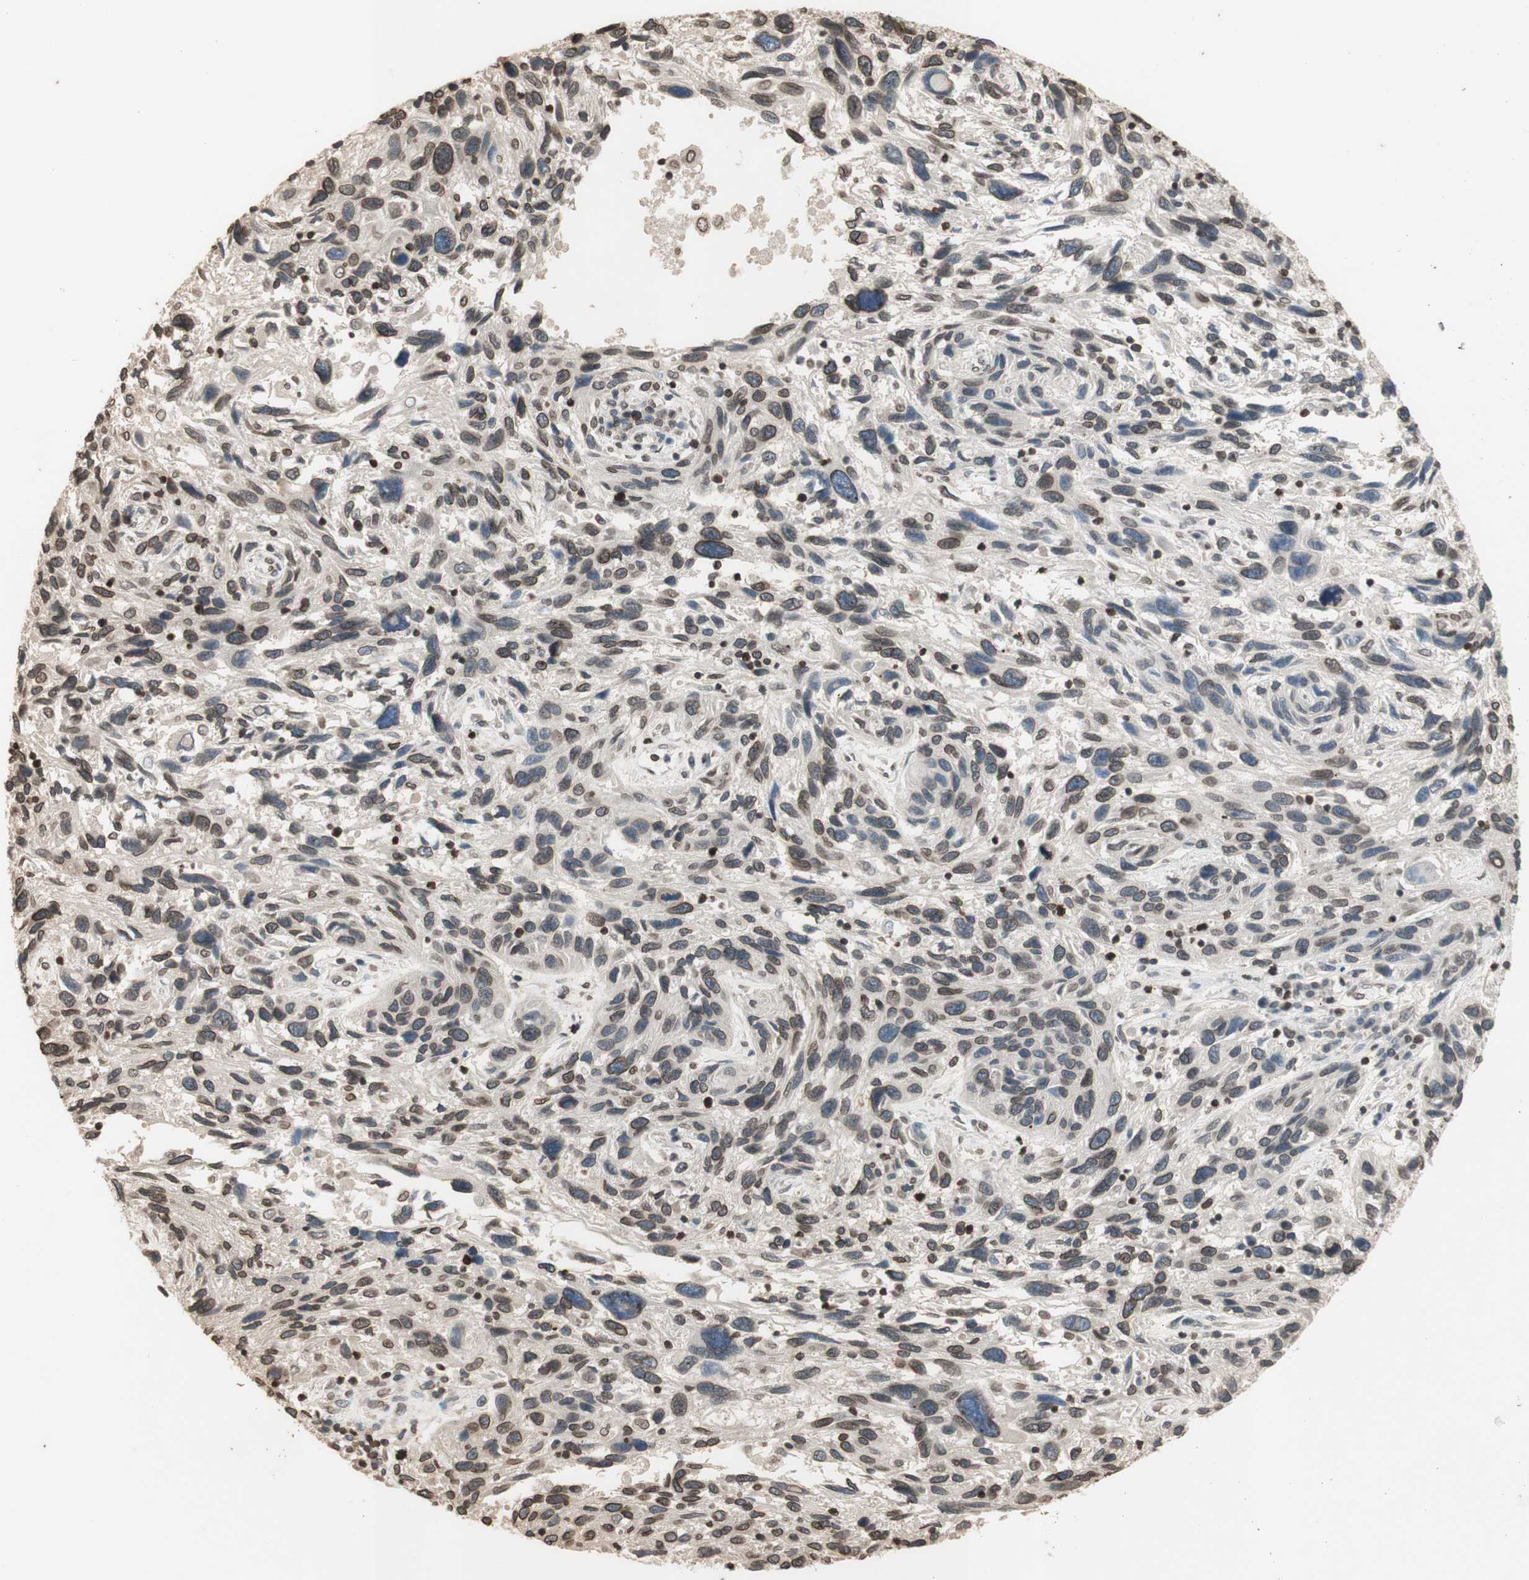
{"staining": {"intensity": "moderate", "quantity": "25%-75%", "location": "cytoplasmic/membranous,nuclear"}, "tissue": "melanoma", "cell_type": "Tumor cells", "image_type": "cancer", "snomed": [{"axis": "morphology", "description": "Malignant melanoma, NOS"}, {"axis": "topography", "description": "Skin"}], "caption": "IHC (DAB) staining of melanoma displays moderate cytoplasmic/membranous and nuclear protein expression in approximately 25%-75% of tumor cells.", "gene": "TMPO", "patient": {"sex": "male", "age": 53}}